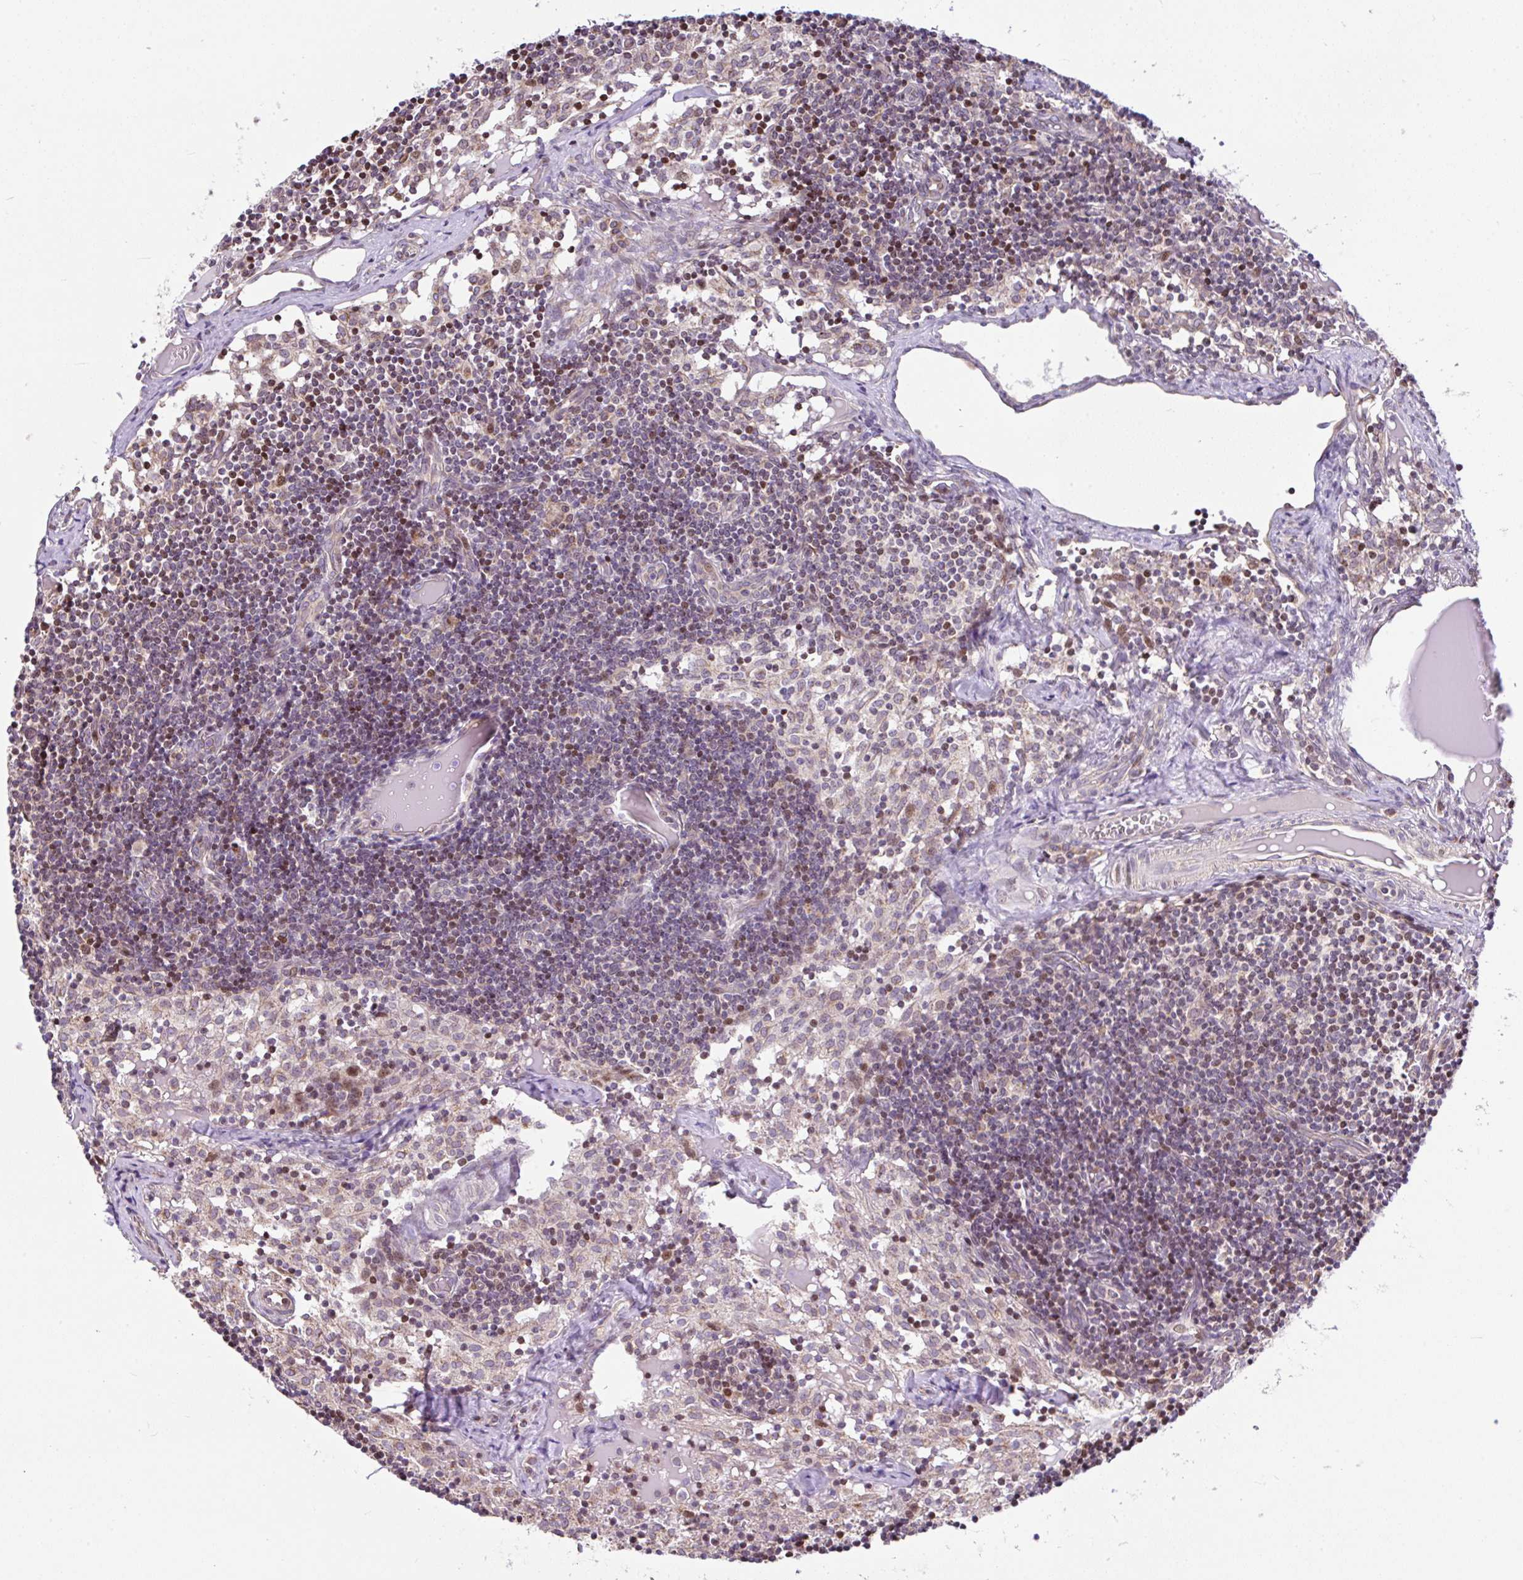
{"staining": {"intensity": "moderate", "quantity": "<25%", "location": "nuclear"}, "tissue": "lymph node", "cell_type": "Germinal center cells", "image_type": "normal", "snomed": [{"axis": "morphology", "description": "Normal tissue, NOS"}, {"axis": "topography", "description": "Lymph node"}], "caption": "Lymph node stained with IHC exhibits moderate nuclear expression in approximately <25% of germinal center cells.", "gene": "FIGNL1", "patient": {"sex": "female", "age": 31}}